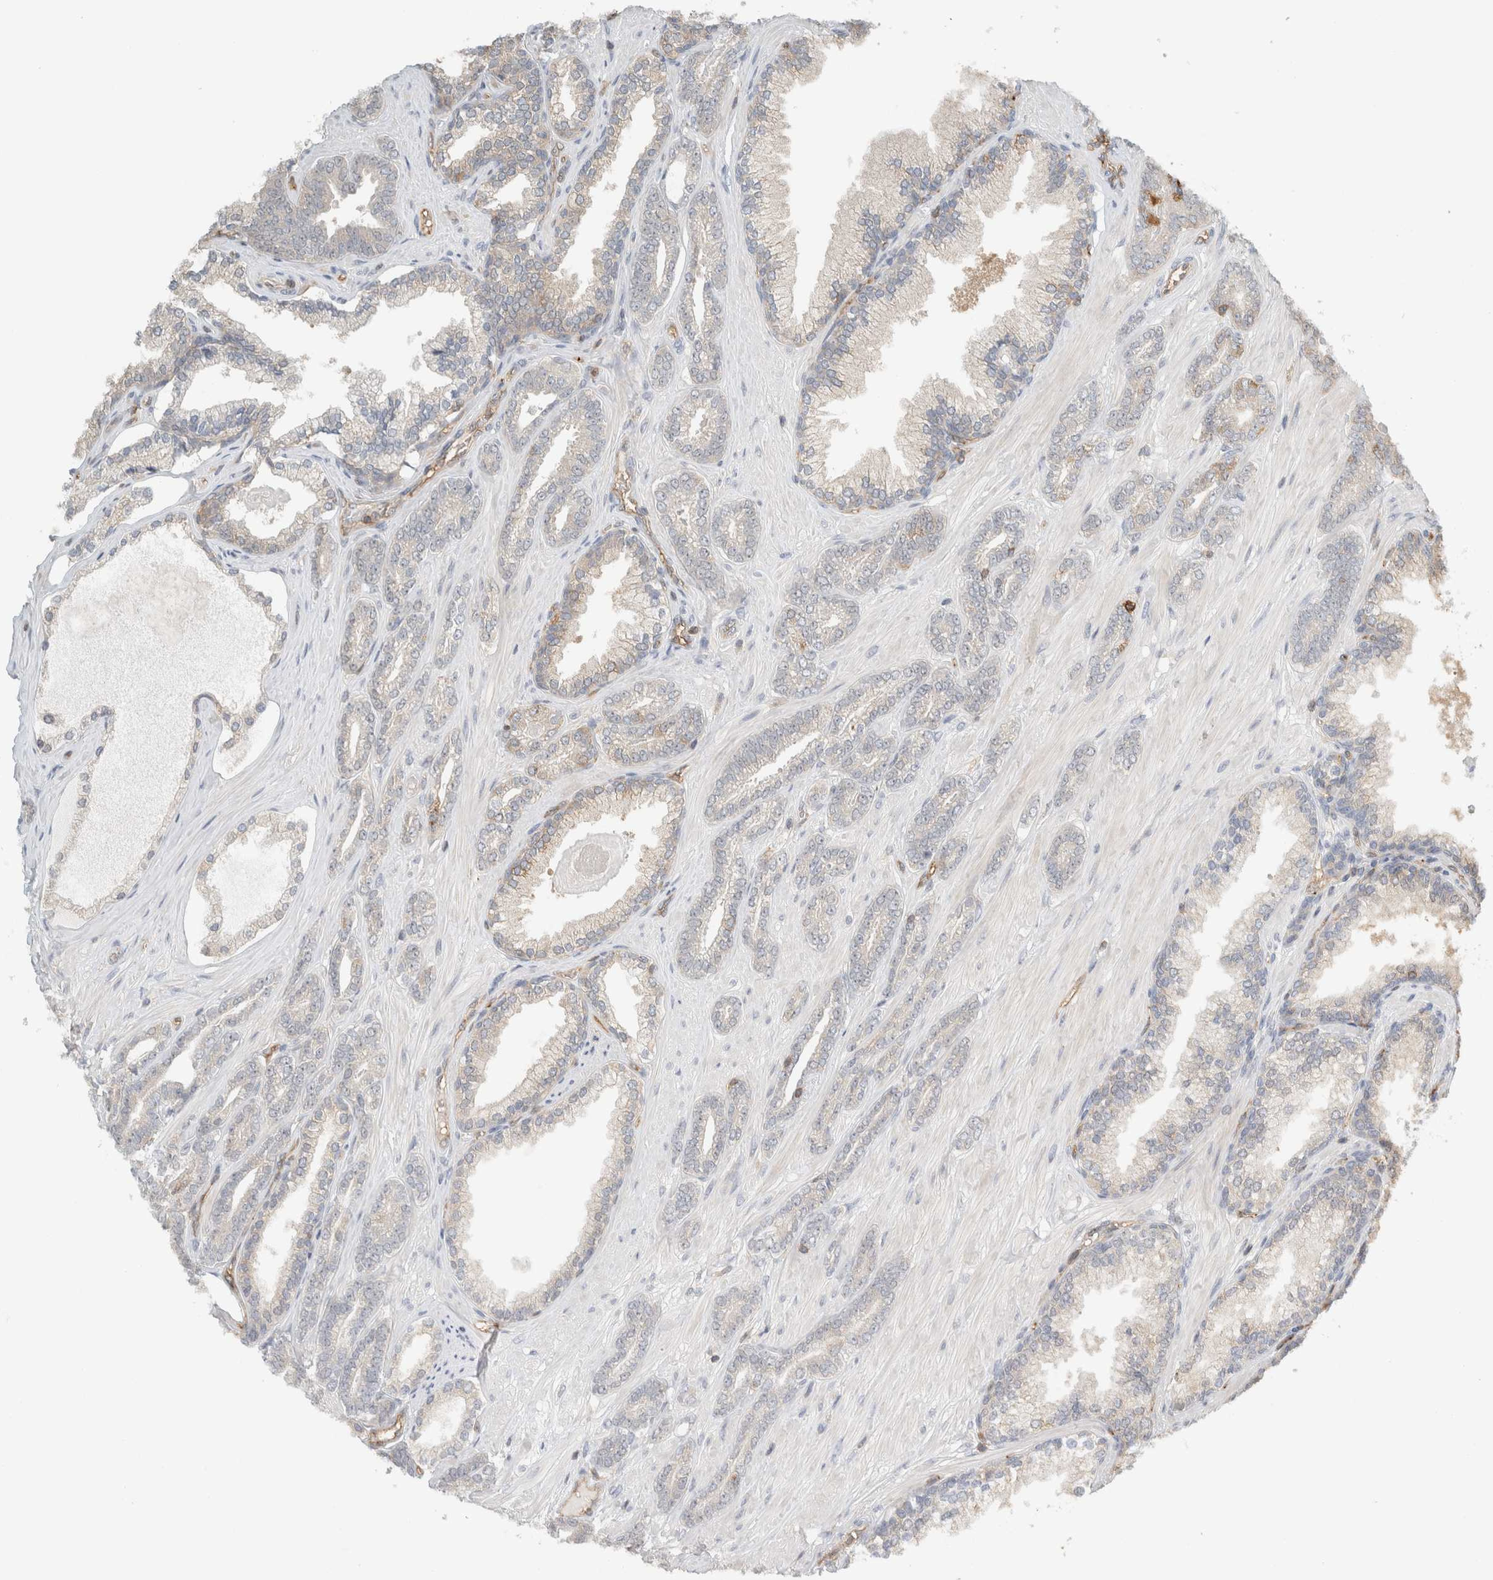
{"staining": {"intensity": "negative", "quantity": "none", "location": "none"}, "tissue": "prostate cancer", "cell_type": "Tumor cells", "image_type": "cancer", "snomed": [{"axis": "morphology", "description": "Adenocarcinoma, Low grade"}, {"axis": "topography", "description": "Prostate"}], "caption": "This is an immunohistochemistry (IHC) photomicrograph of human prostate adenocarcinoma (low-grade). There is no staining in tumor cells.", "gene": "PFDN4", "patient": {"sex": "male", "age": 71}}